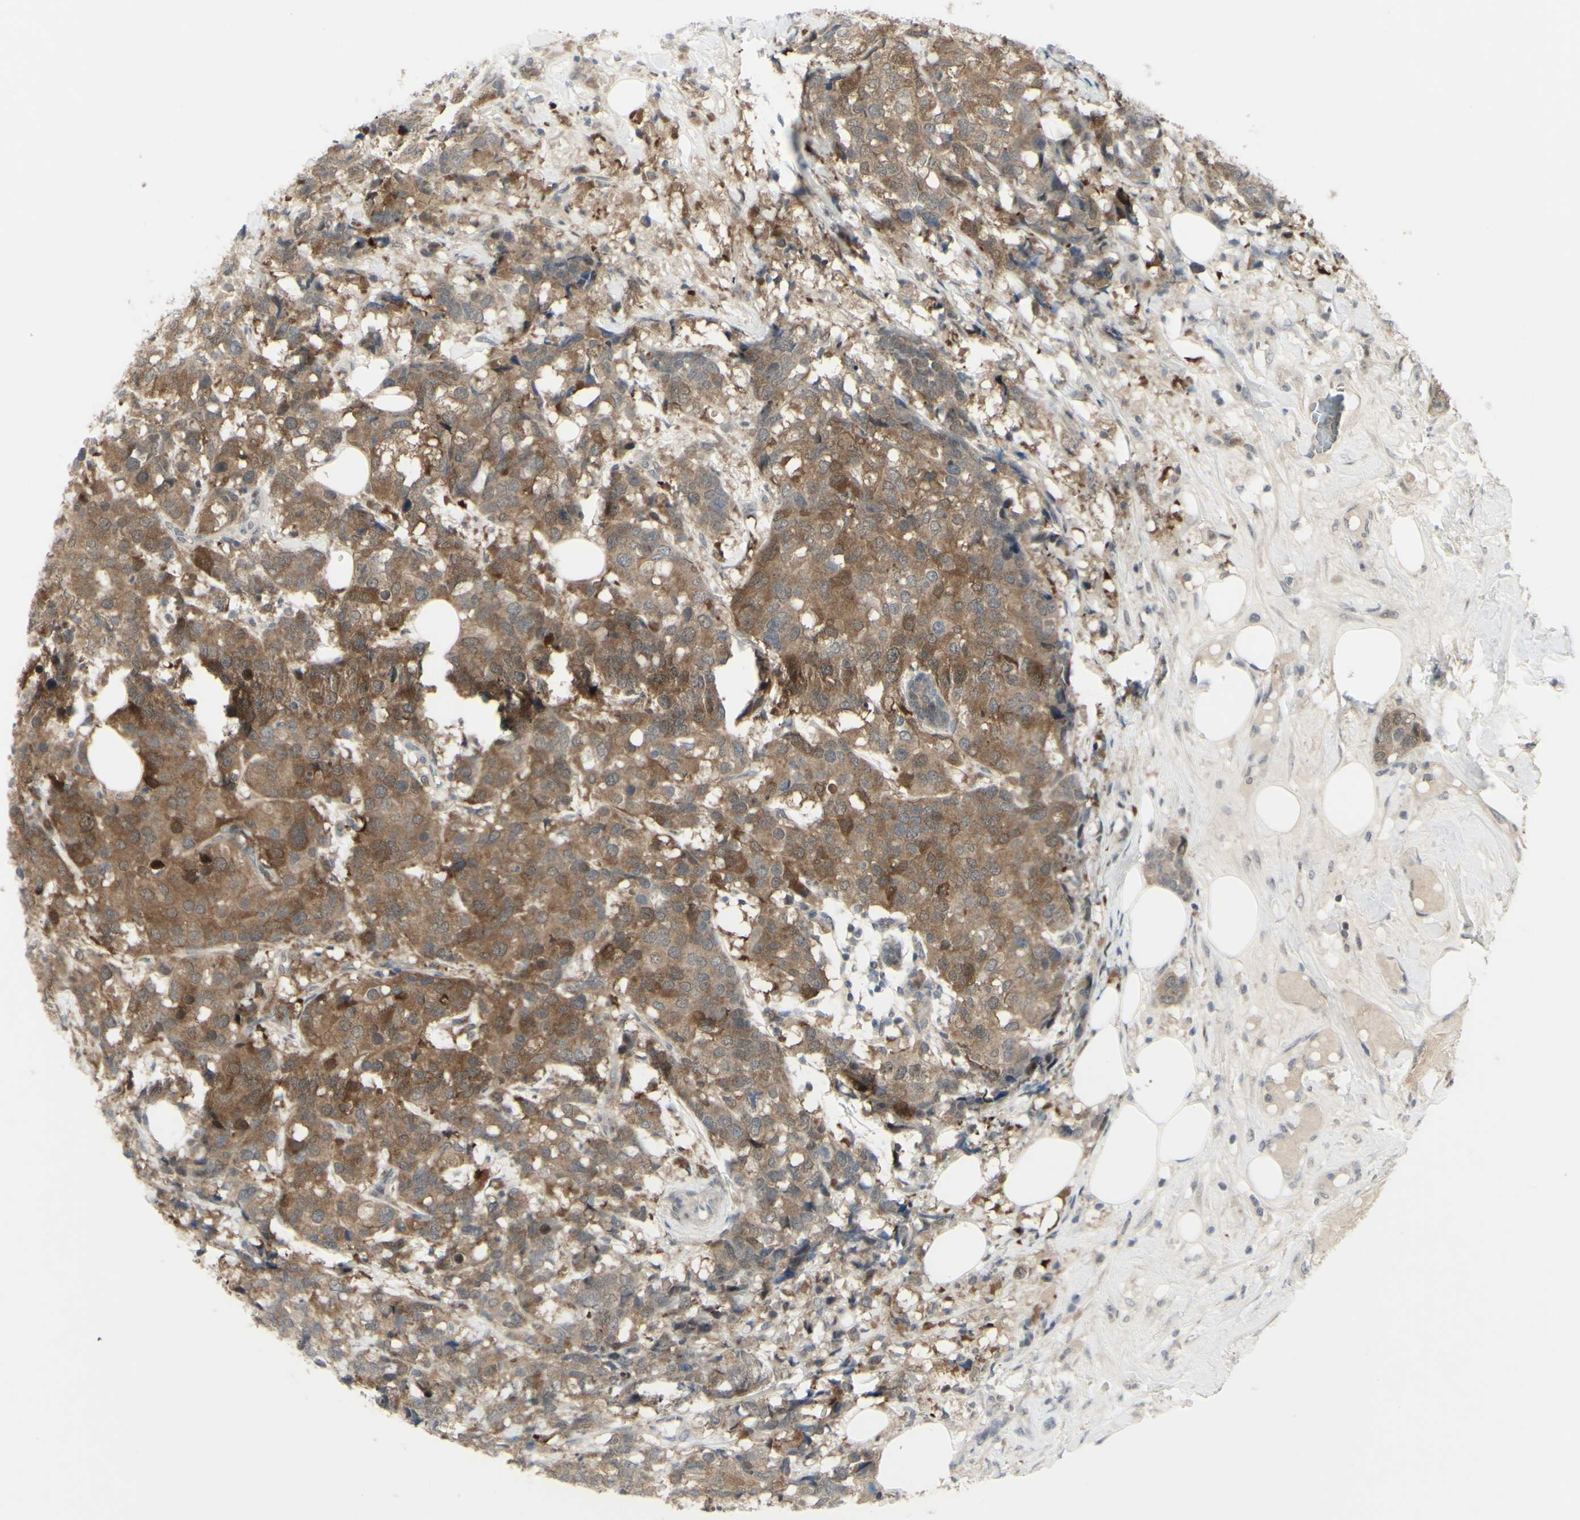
{"staining": {"intensity": "moderate", "quantity": ">75%", "location": "cytoplasmic/membranous"}, "tissue": "breast cancer", "cell_type": "Tumor cells", "image_type": "cancer", "snomed": [{"axis": "morphology", "description": "Lobular carcinoma"}, {"axis": "topography", "description": "Breast"}], "caption": "Human lobular carcinoma (breast) stained with a brown dye shows moderate cytoplasmic/membranous positive expression in approximately >75% of tumor cells.", "gene": "ETNK1", "patient": {"sex": "female", "age": 59}}